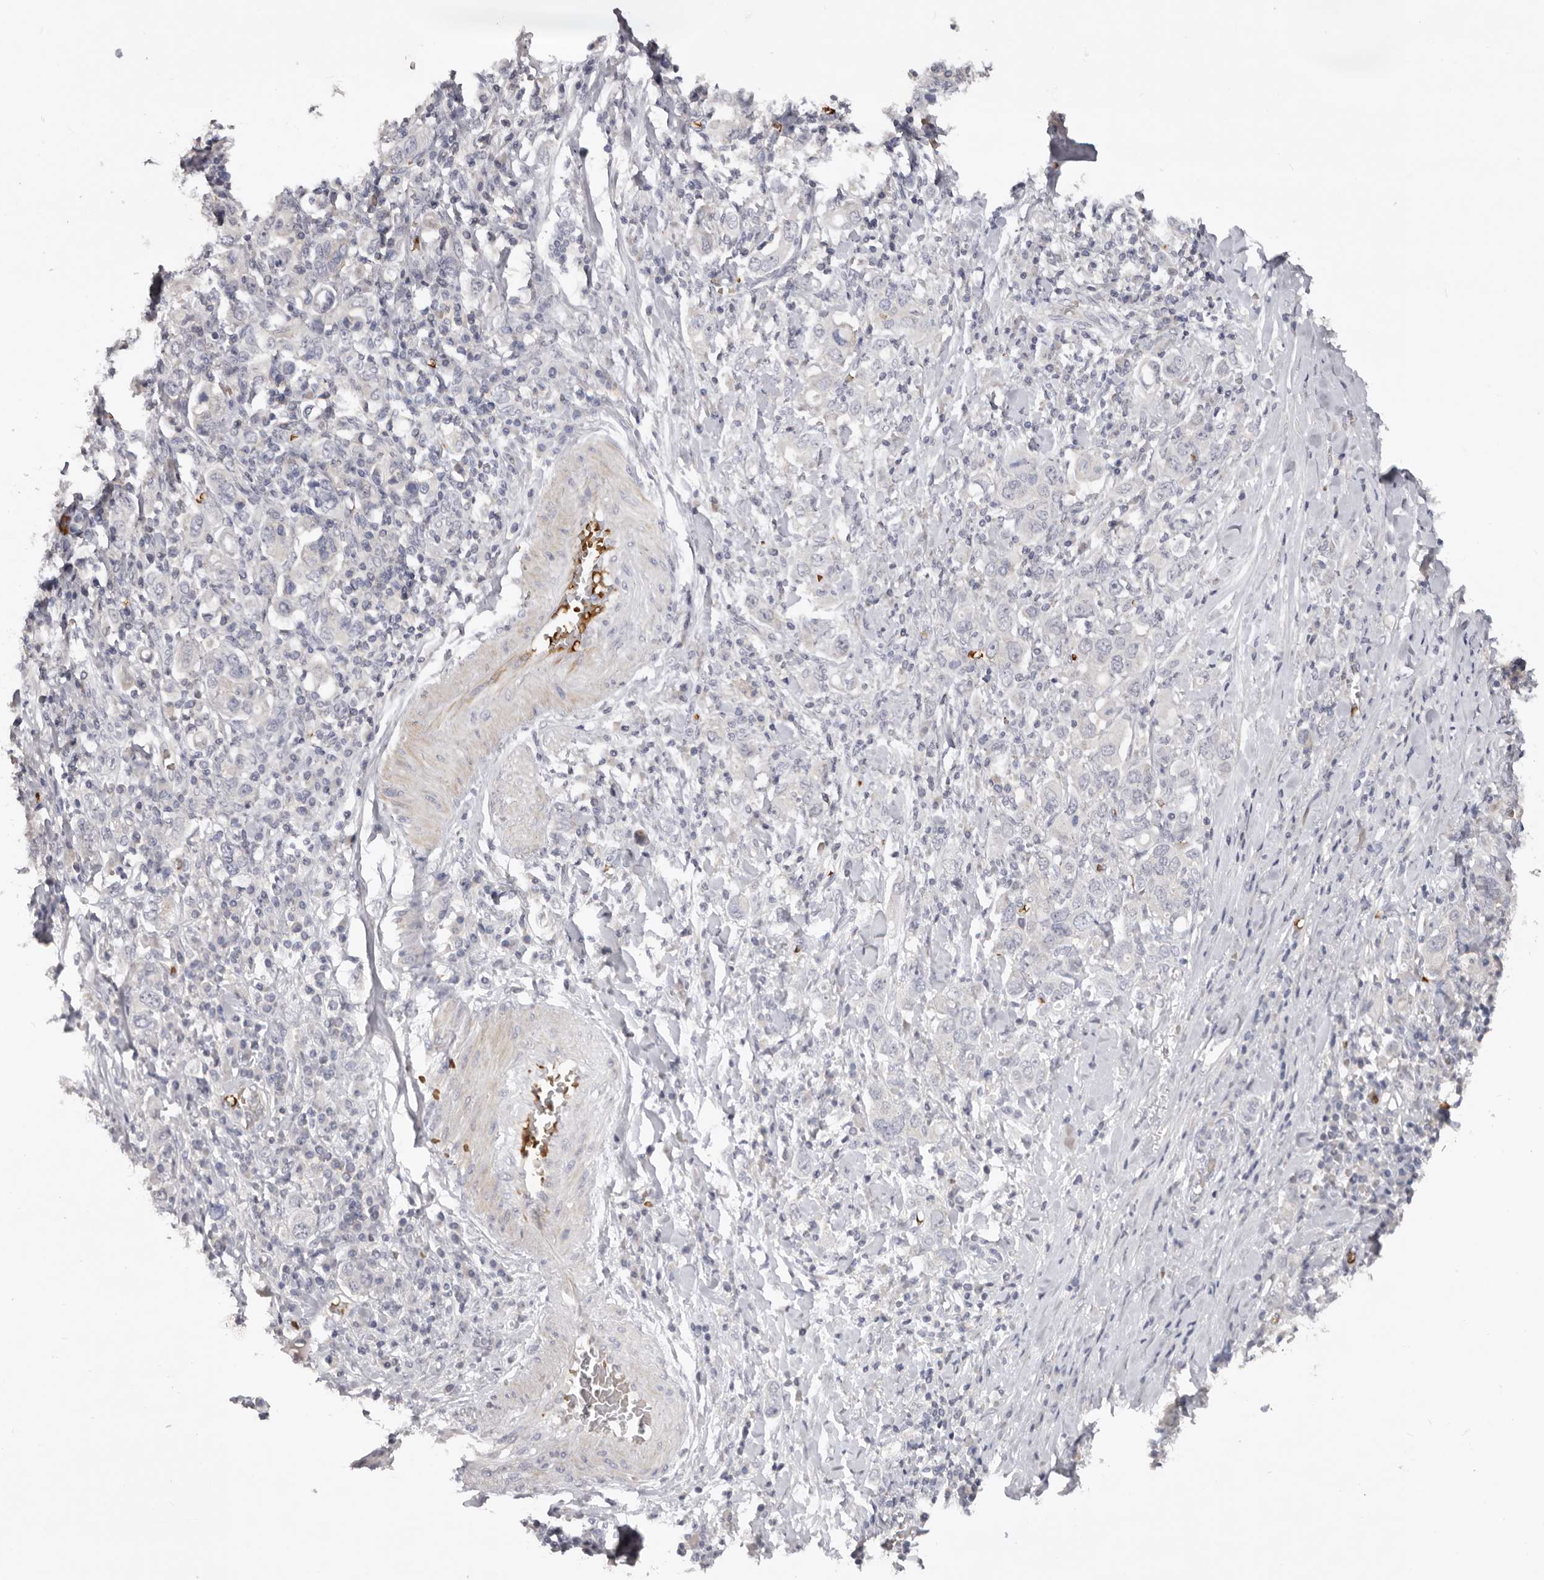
{"staining": {"intensity": "negative", "quantity": "none", "location": "none"}, "tissue": "stomach cancer", "cell_type": "Tumor cells", "image_type": "cancer", "snomed": [{"axis": "morphology", "description": "Adenocarcinoma, NOS"}, {"axis": "topography", "description": "Stomach, upper"}], "caption": "This is an immunohistochemistry (IHC) photomicrograph of human stomach cancer. There is no staining in tumor cells.", "gene": "TNR", "patient": {"sex": "male", "age": 62}}